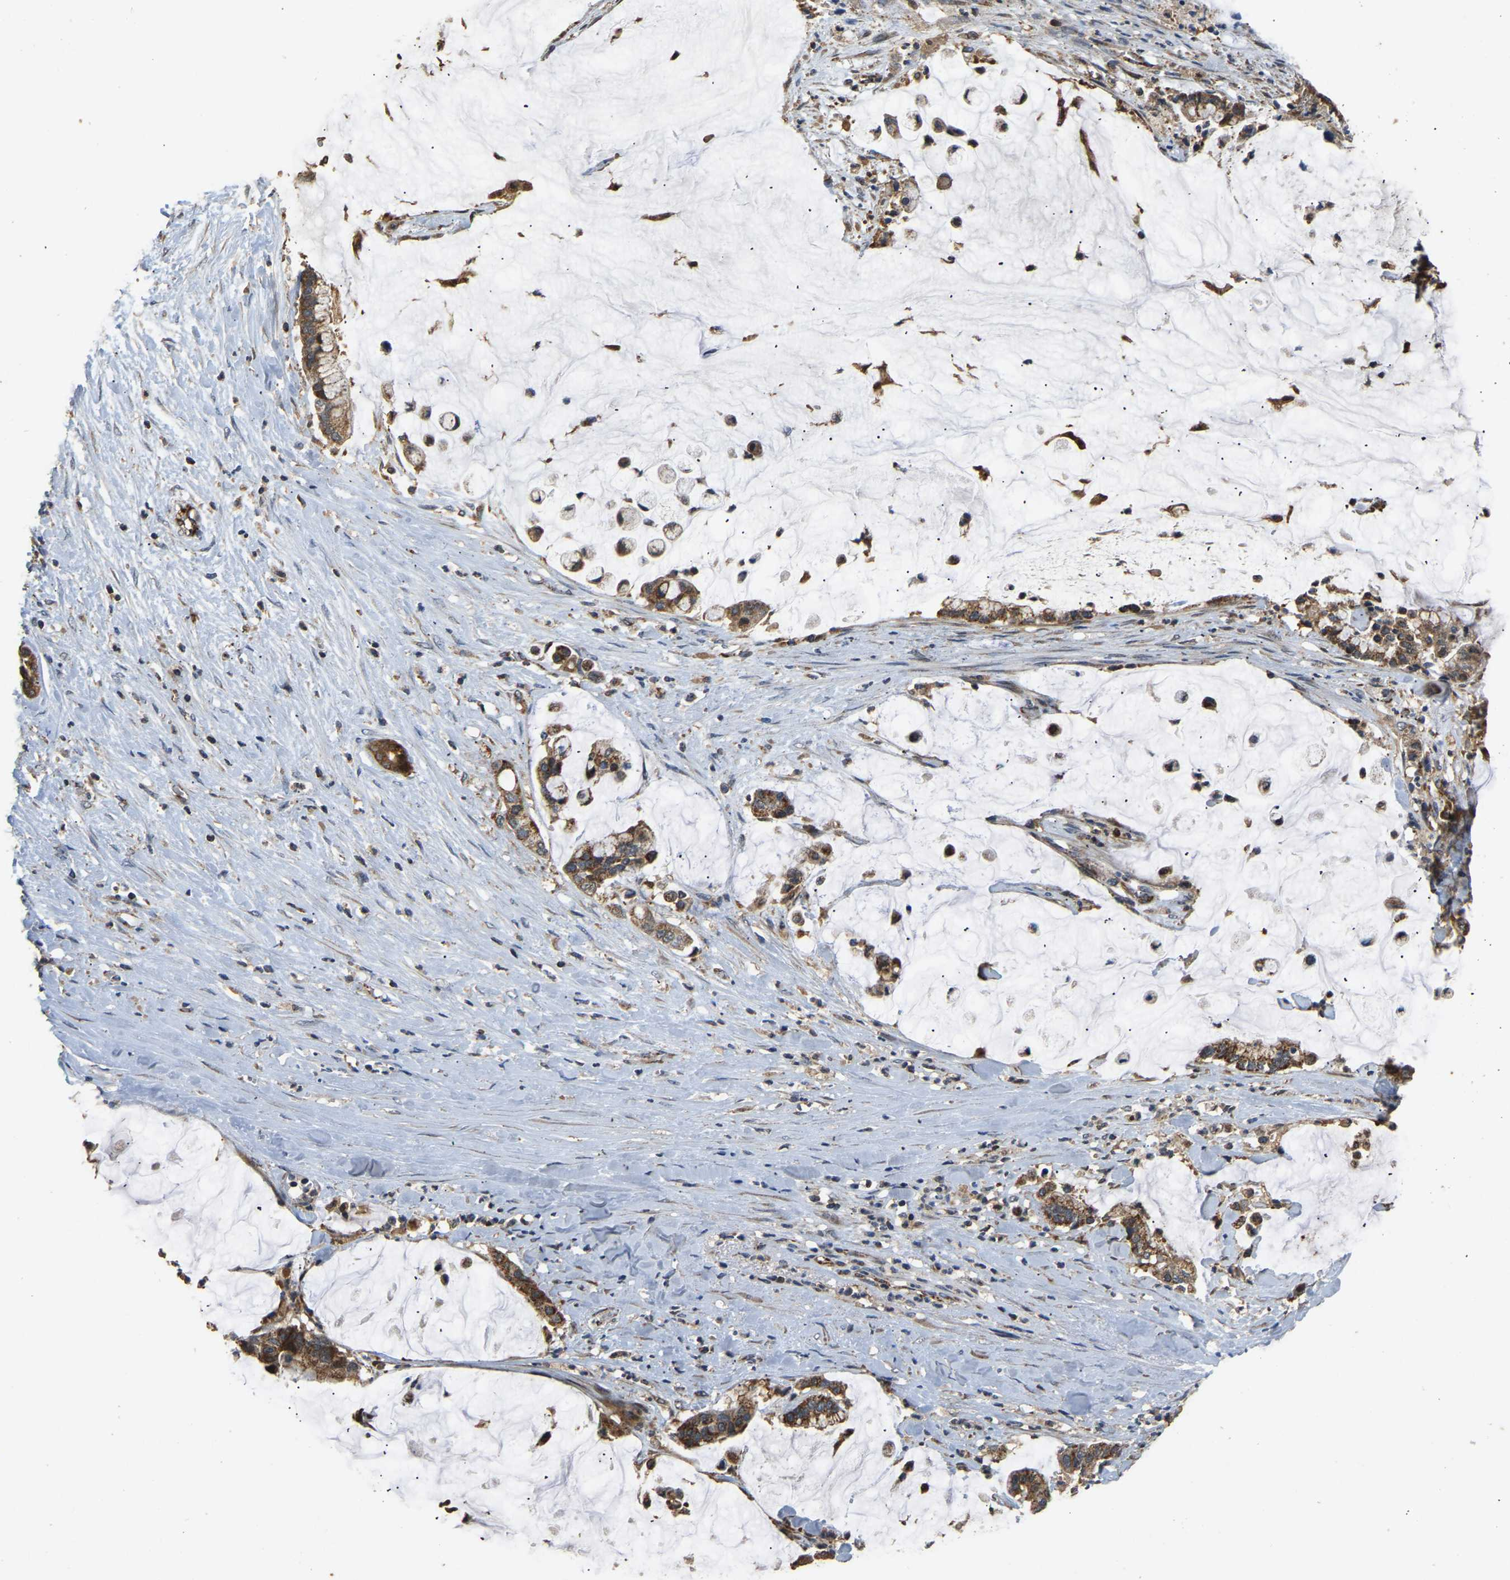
{"staining": {"intensity": "strong", "quantity": ">75%", "location": "cytoplasmic/membranous"}, "tissue": "pancreatic cancer", "cell_type": "Tumor cells", "image_type": "cancer", "snomed": [{"axis": "morphology", "description": "Adenocarcinoma, NOS"}, {"axis": "topography", "description": "Pancreas"}], "caption": "Immunohistochemical staining of pancreatic cancer (adenocarcinoma) displays high levels of strong cytoplasmic/membranous protein positivity in approximately >75% of tumor cells.", "gene": "TUFM", "patient": {"sex": "male", "age": 41}}